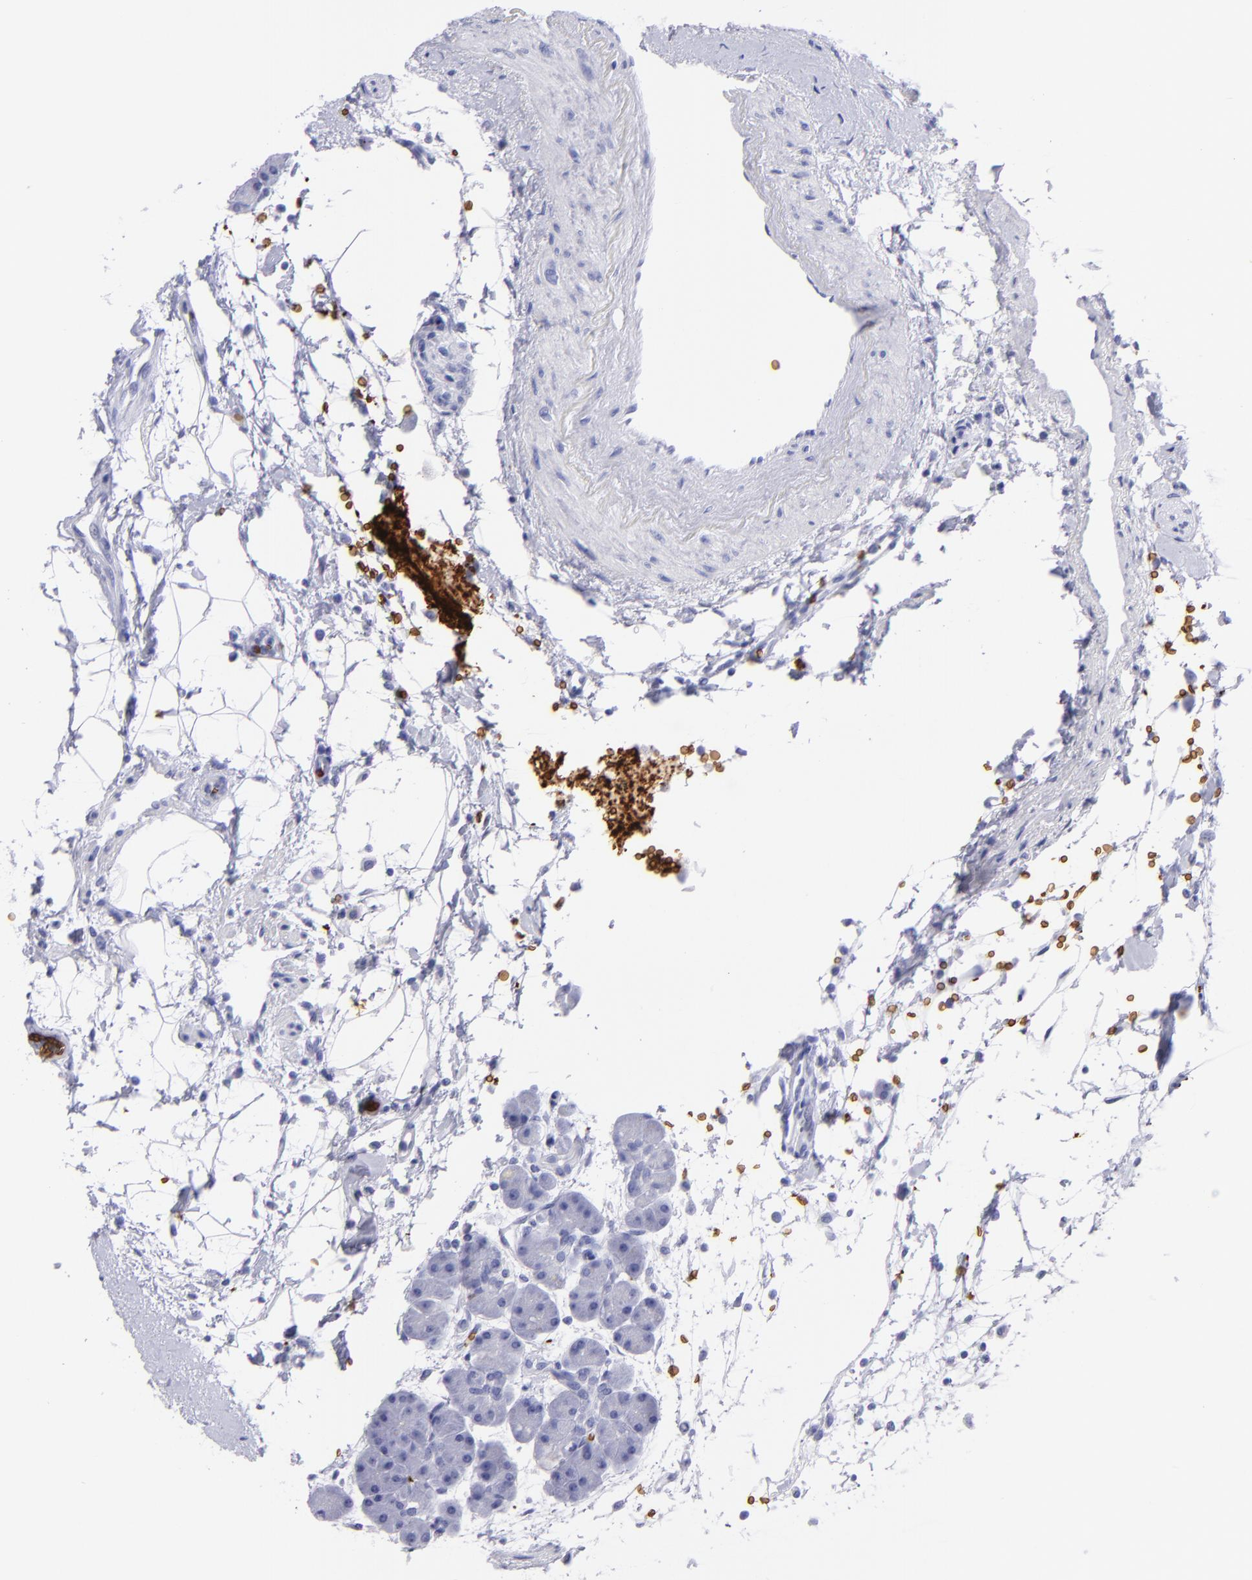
{"staining": {"intensity": "negative", "quantity": "none", "location": "none"}, "tissue": "pancreas", "cell_type": "Exocrine glandular cells", "image_type": "normal", "snomed": [{"axis": "morphology", "description": "Normal tissue, NOS"}, {"axis": "topography", "description": "Pancreas"}], "caption": "Pancreas was stained to show a protein in brown. There is no significant staining in exocrine glandular cells. Brightfield microscopy of immunohistochemistry (IHC) stained with DAB (3,3'-diaminobenzidine) (brown) and hematoxylin (blue), captured at high magnification.", "gene": "GYPA", "patient": {"sex": "male", "age": 66}}